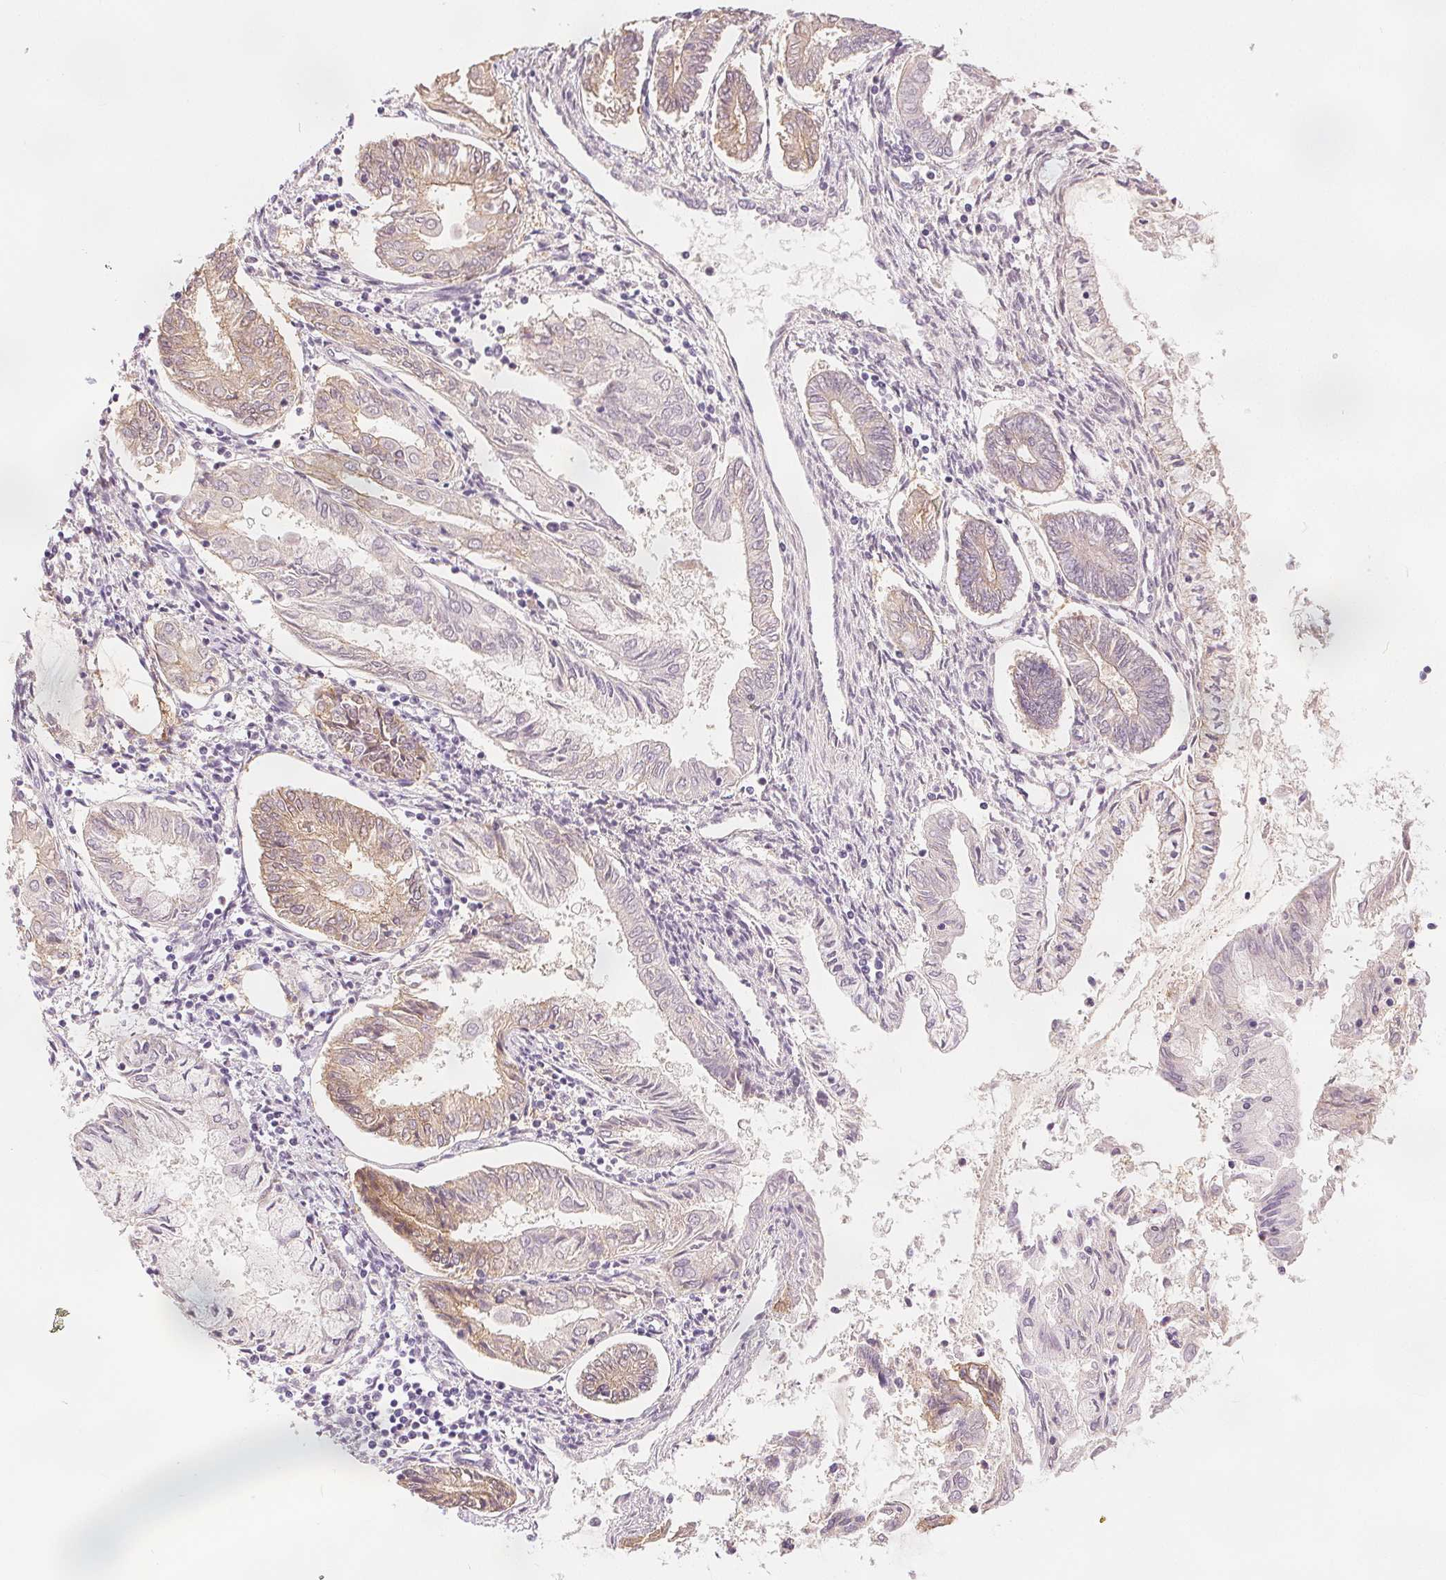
{"staining": {"intensity": "weak", "quantity": "25%-75%", "location": "cytoplasmic/membranous"}, "tissue": "endometrial cancer", "cell_type": "Tumor cells", "image_type": "cancer", "snomed": [{"axis": "morphology", "description": "Adenocarcinoma, NOS"}, {"axis": "topography", "description": "Endometrium"}], "caption": "Immunohistochemical staining of human endometrial cancer reveals weak cytoplasmic/membranous protein staining in about 25%-75% of tumor cells.", "gene": "CA12", "patient": {"sex": "female", "age": 68}}